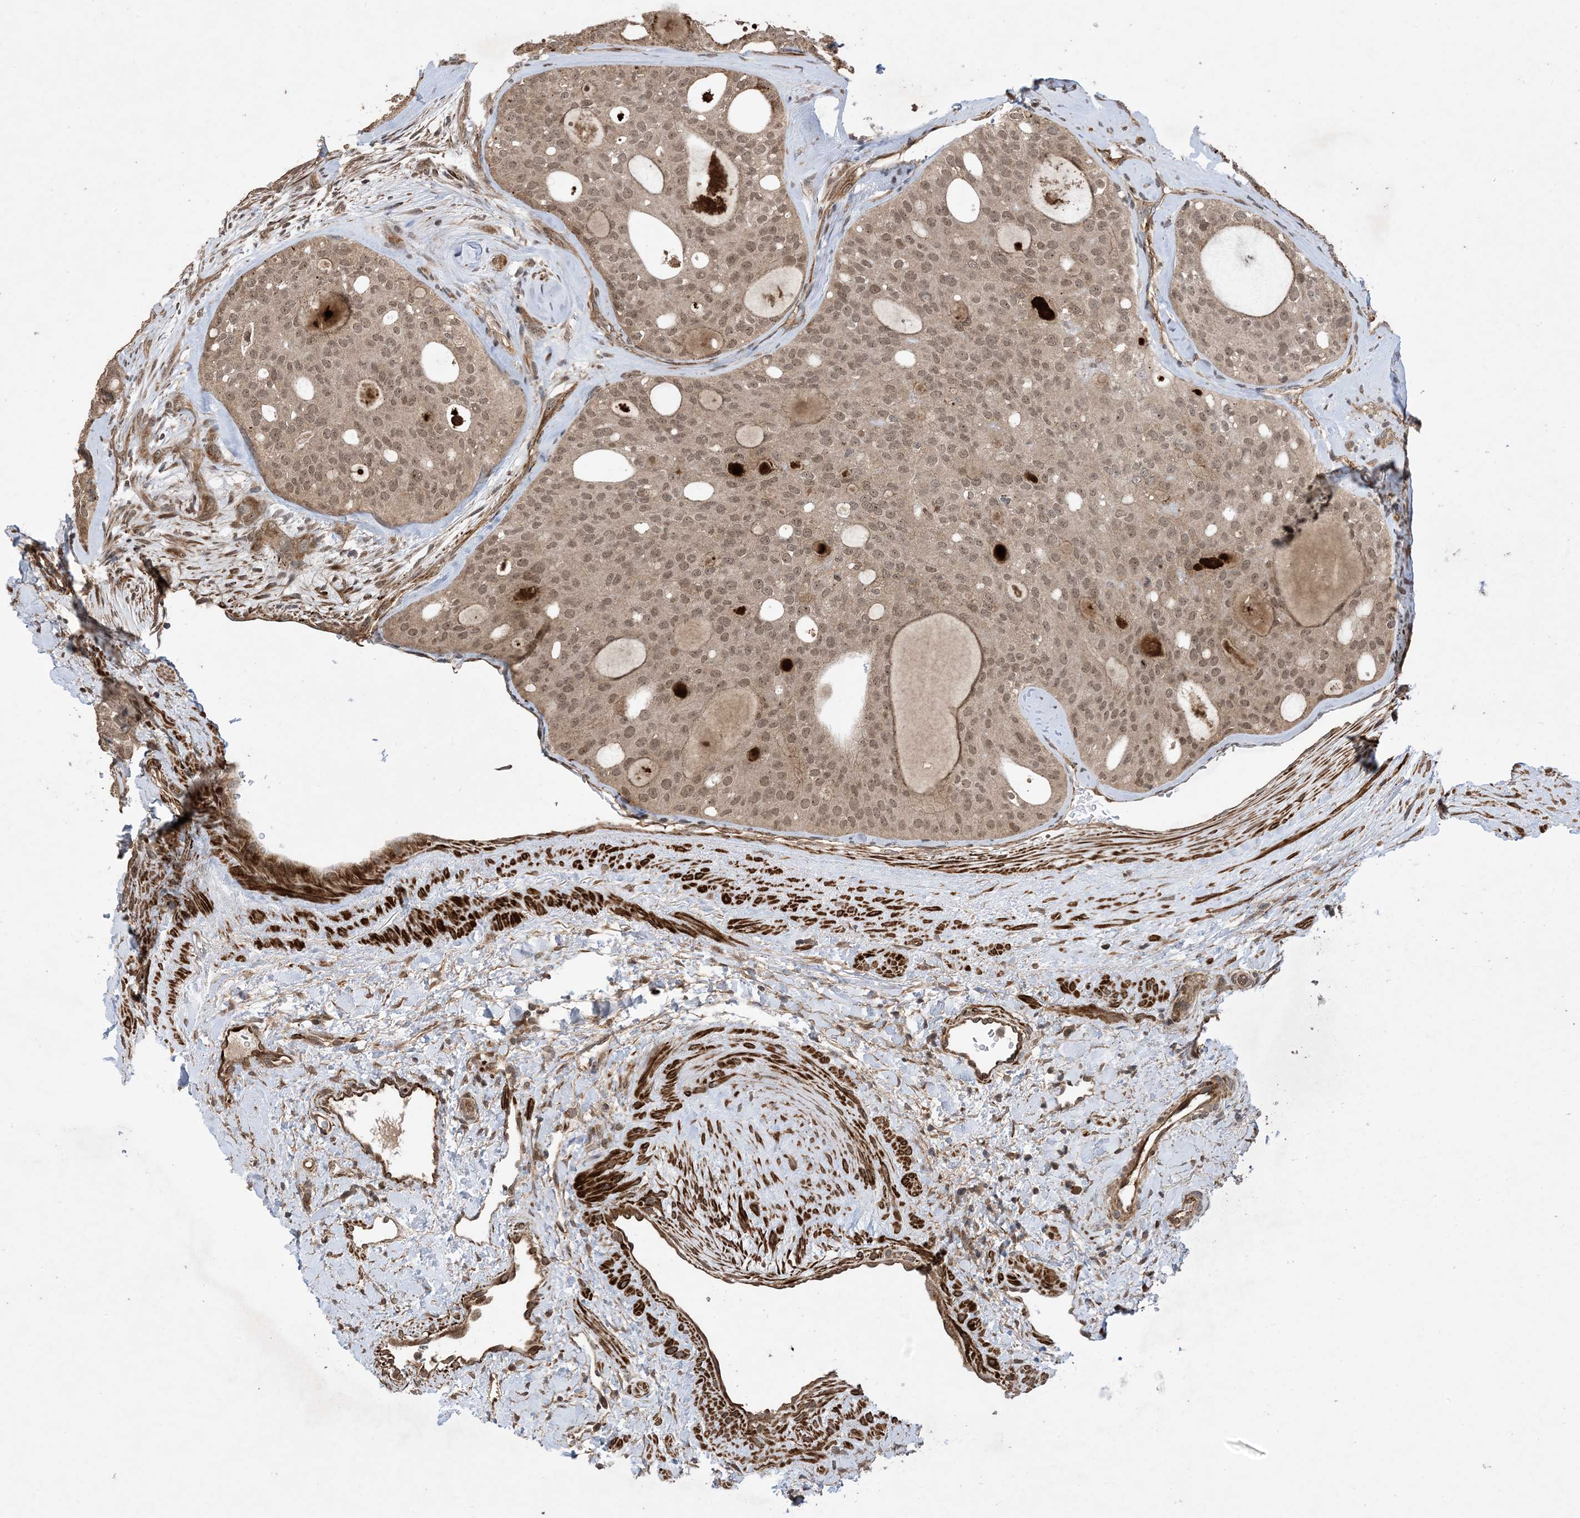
{"staining": {"intensity": "moderate", "quantity": ">75%", "location": "nuclear"}, "tissue": "thyroid cancer", "cell_type": "Tumor cells", "image_type": "cancer", "snomed": [{"axis": "morphology", "description": "Follicular adenoma carcinoma, NOS"}, {"axis": "topography", "description": "Thyroid gland"}], "caption": "Immunohistochemistry of human thyroid follicular adenoma carcinoma shows medium levels of moderate nuclear positivity in about >75% of tumor cells. Nuclei are stained in blue.", "gene": "ZNF511", "patient": {"sex": "male", "age": 75}}